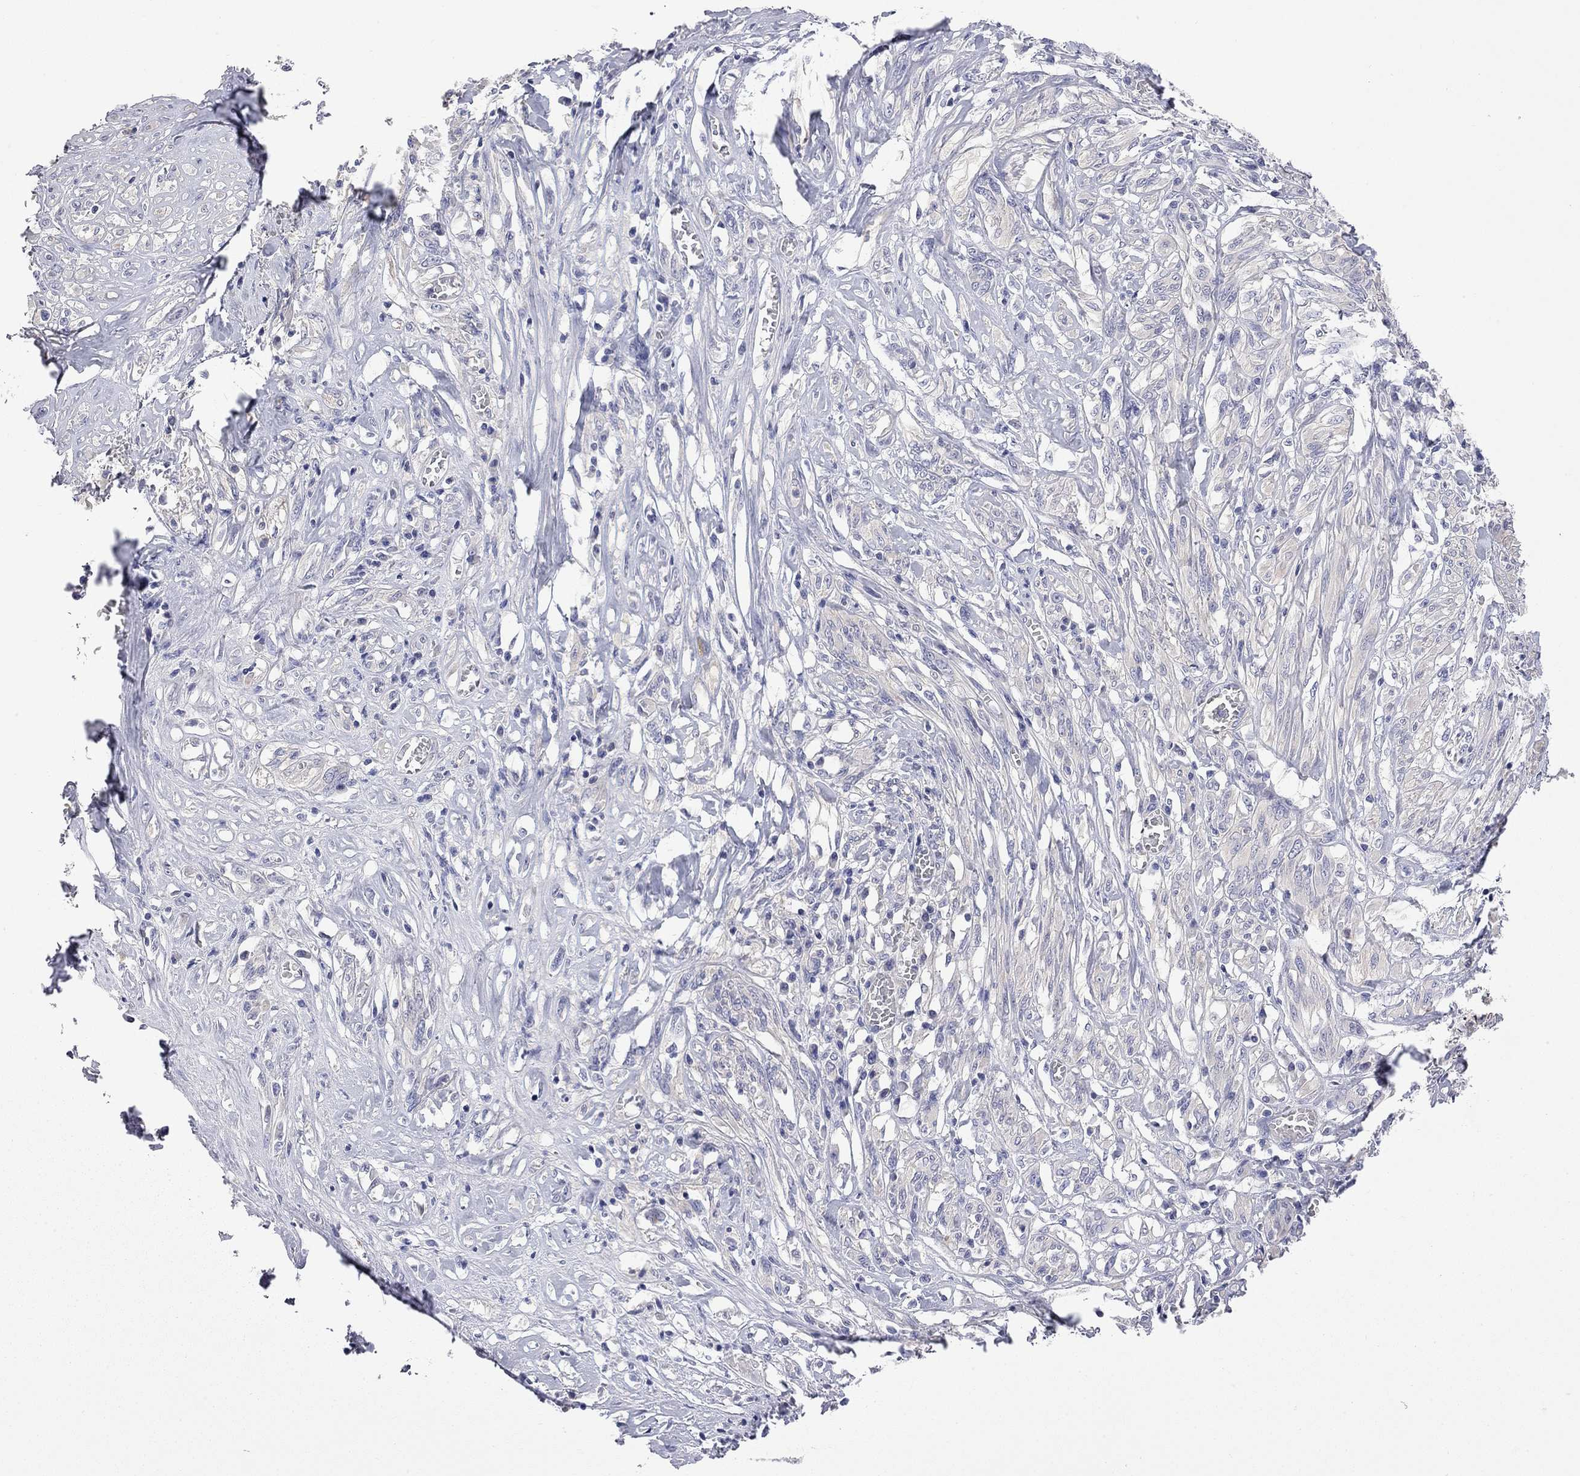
{"staining": {"intensity": "negative", "quantity": "none", "location": "none"}, "tissue": "melanoma", "cell_type": "Tumor cells", "image_type": "cancer", "snomed": [{"axis": "morphology", "description": "Malignant melanoma, NOS"}, {"axis": "topography", "description": "Skin"}], "caption": "High power microscopy image of an IHC image of melanoma, revealing no significant expression in tumor cells. Brightfield microscopy of immunohistochemistry (IHC) stained with DAB (brown) and hematoxylin (blue), captured at high magnification.", "gene": "ABCB4", "patient": {"sex": "female", "age": 91}}